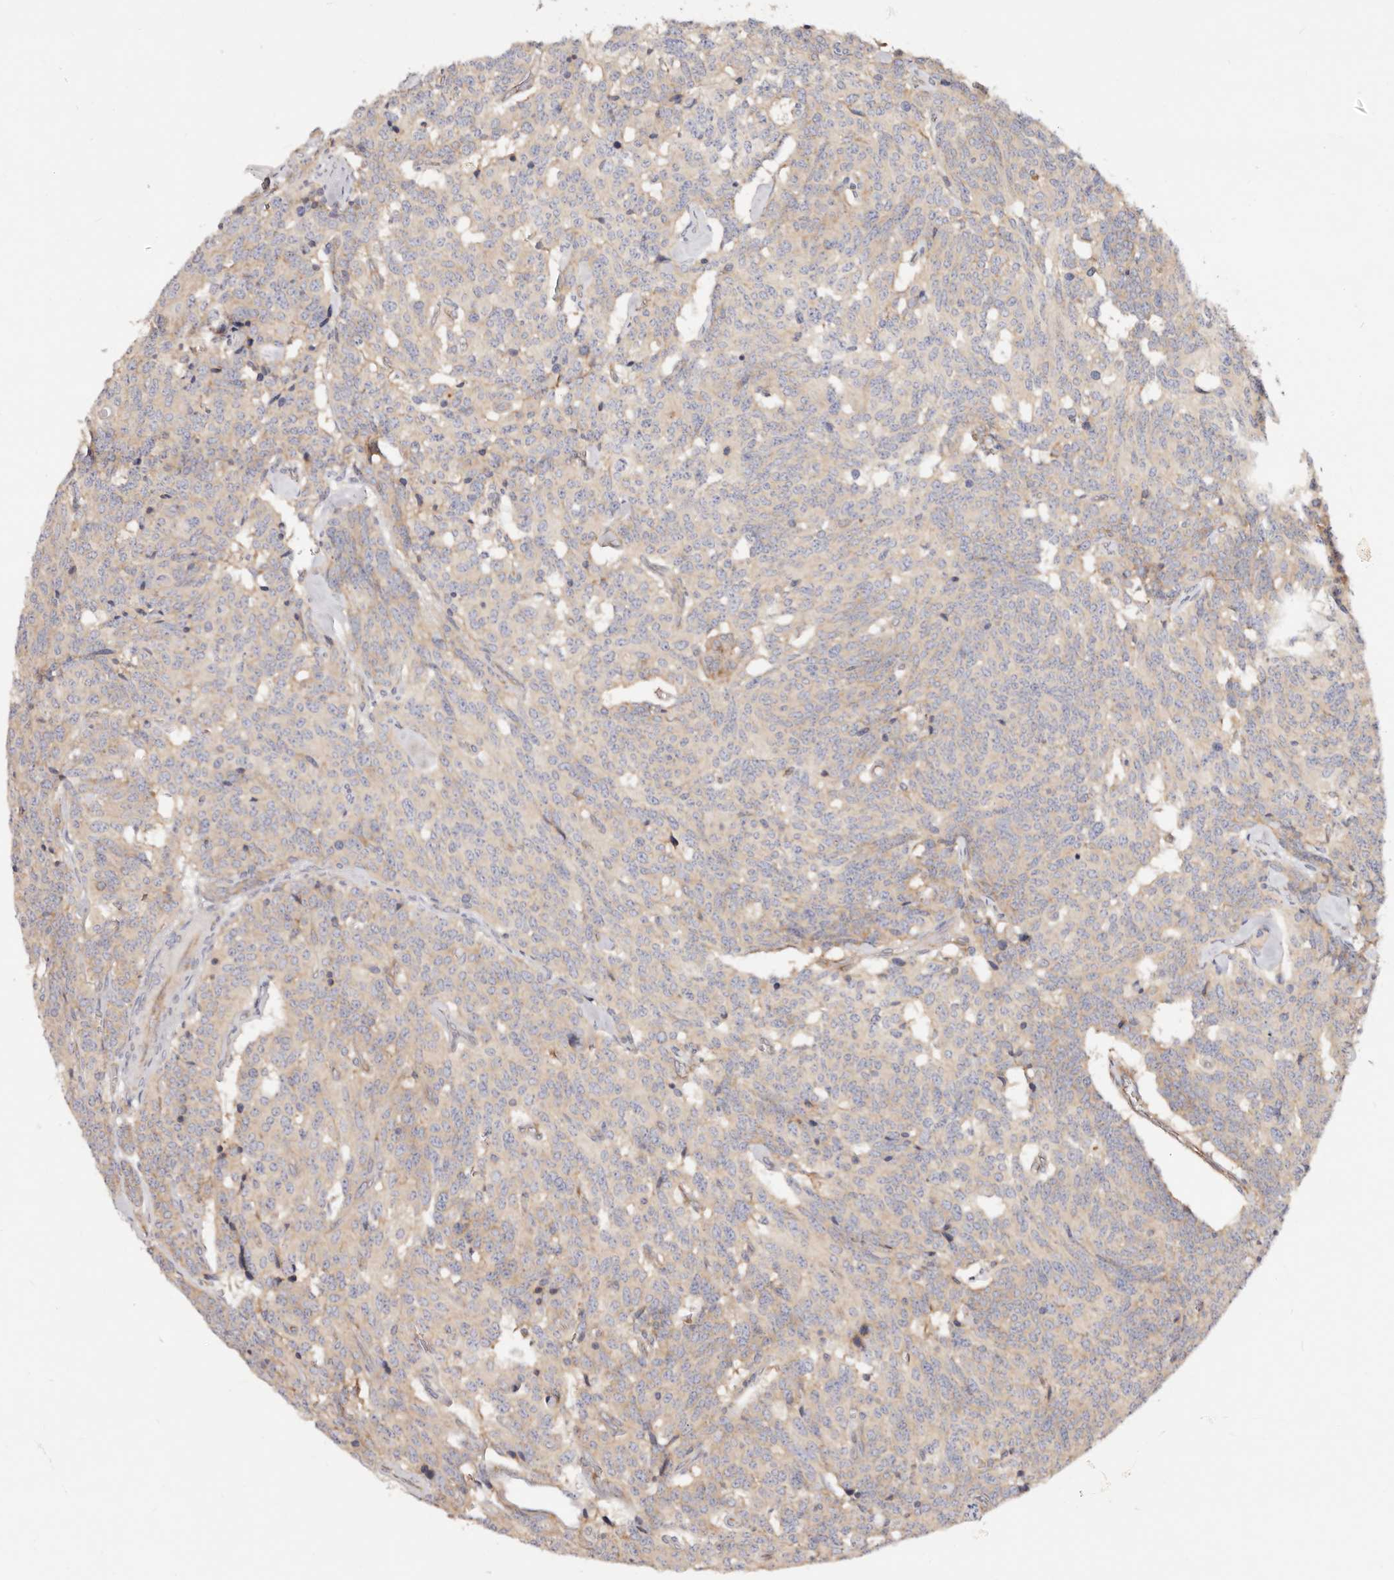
{"staining": {"intensity": "weak", "quantity": ">75%", "location": "cytoplasmic/membranous"}, "tissue": "carcinoid", "cell_type": "Tumor cells", "image_type": "cancer", "snomed": [{"axis": "morphology", "description": "Carcinoid, malignant, NOS"}, {"axis": "topography", "description": "Lung"}], "caption": "Immunohistochemical staining of carcinoid (malignant) reveals weak cytoplasmic/membranous protein expression in approximately >75% of tumor cells. The protein is stained brown, and the nuclei are stained in blue (DAB (3,3'-diaminobenzidine) IHC with brightfield microscopy, high magnification).", "gene": "GNA13", "patient": {"sex": "female", "age": 46}}